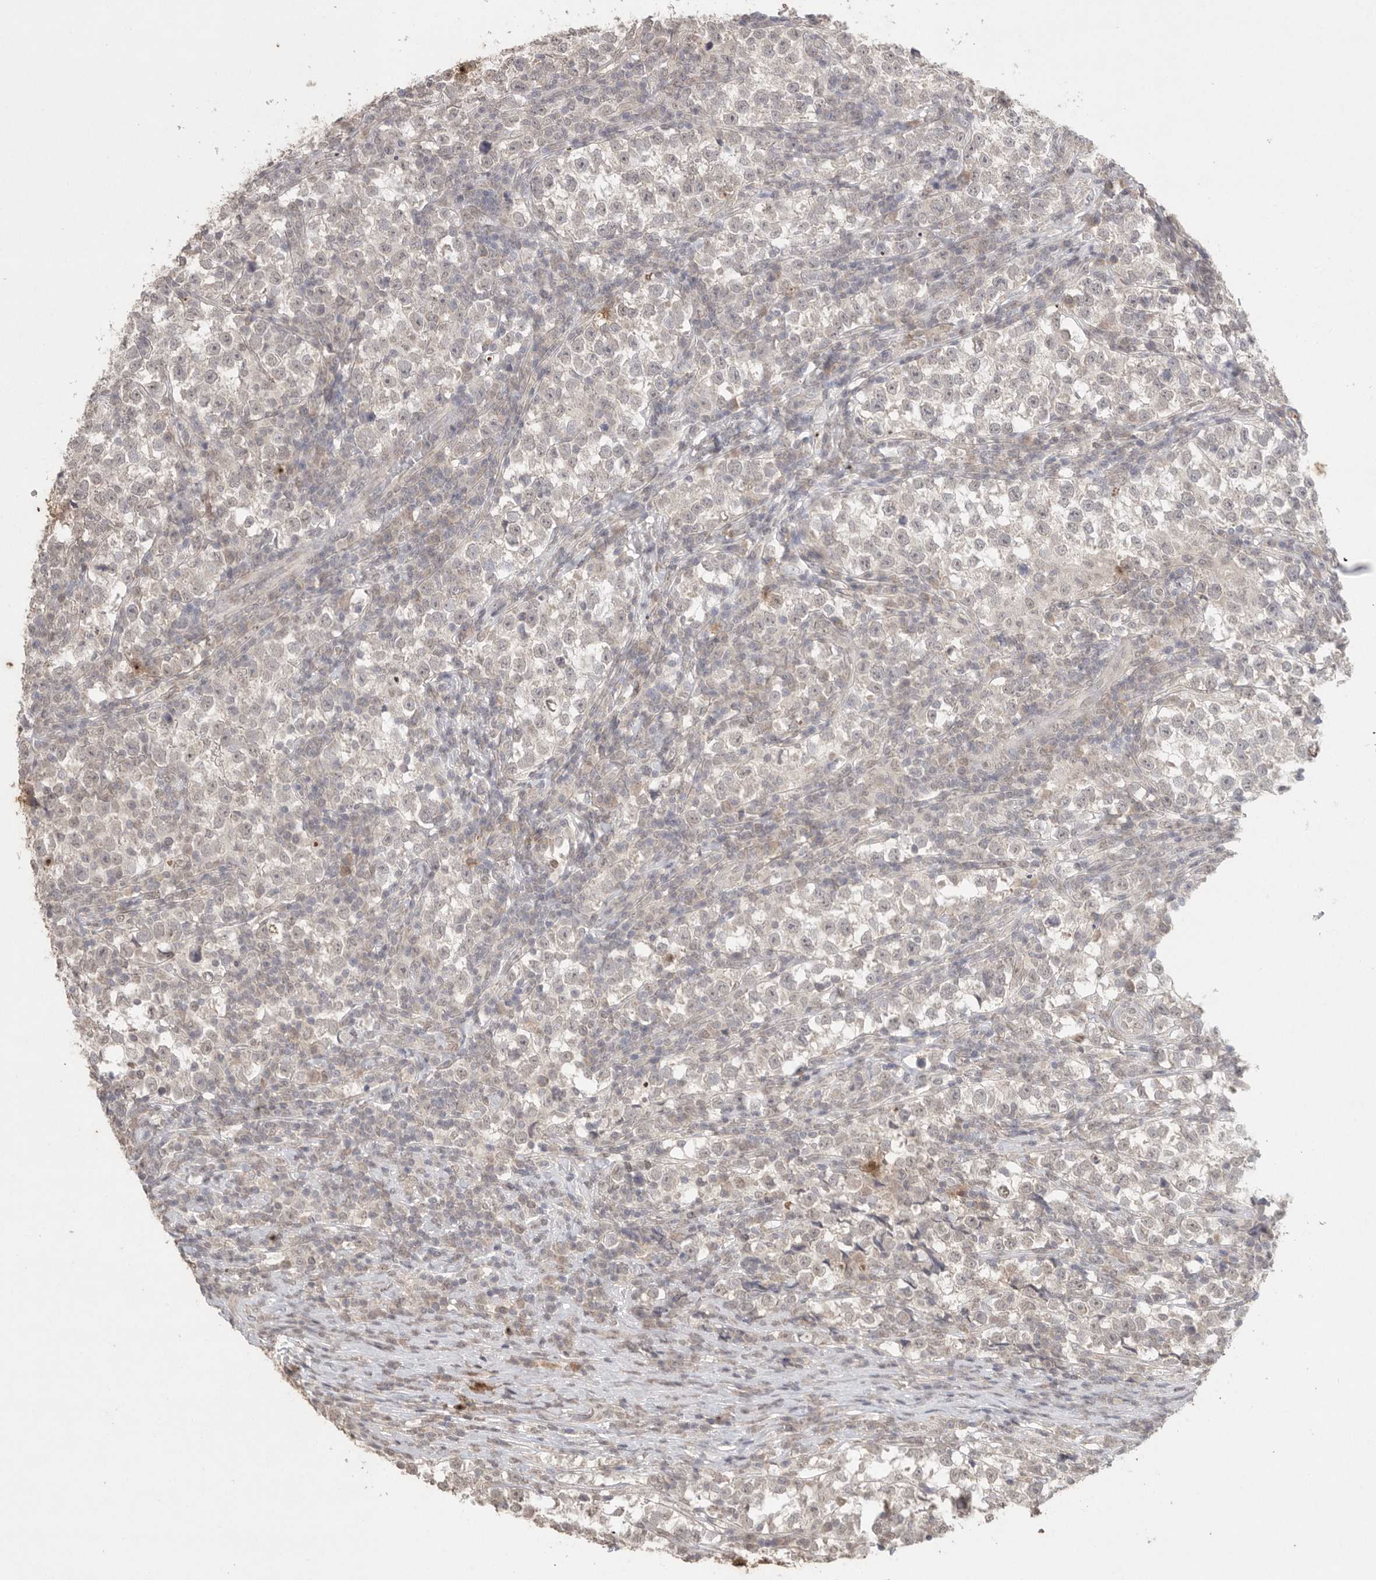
{"staining": {"intensity": "weak", "quantity": "<25%", "location": "nuclear"}, "tissue": "testis cancer", "cell_type": "Tumor cells", "image_type": "cancer", "snomed": [{"axis": "morphology", "description": "Normal tissue, NOS"}, {"axis": "morphology", "description": "Seminoma, NOS"}, {"axis": "topography", "description": "Testis"}], "caption": "This is a micrograph of IHC staining of testis seminoma, which shows no expression in tumor cells.", "gene": "KLK5", "patient": {"sex": "male", "age": 43}}